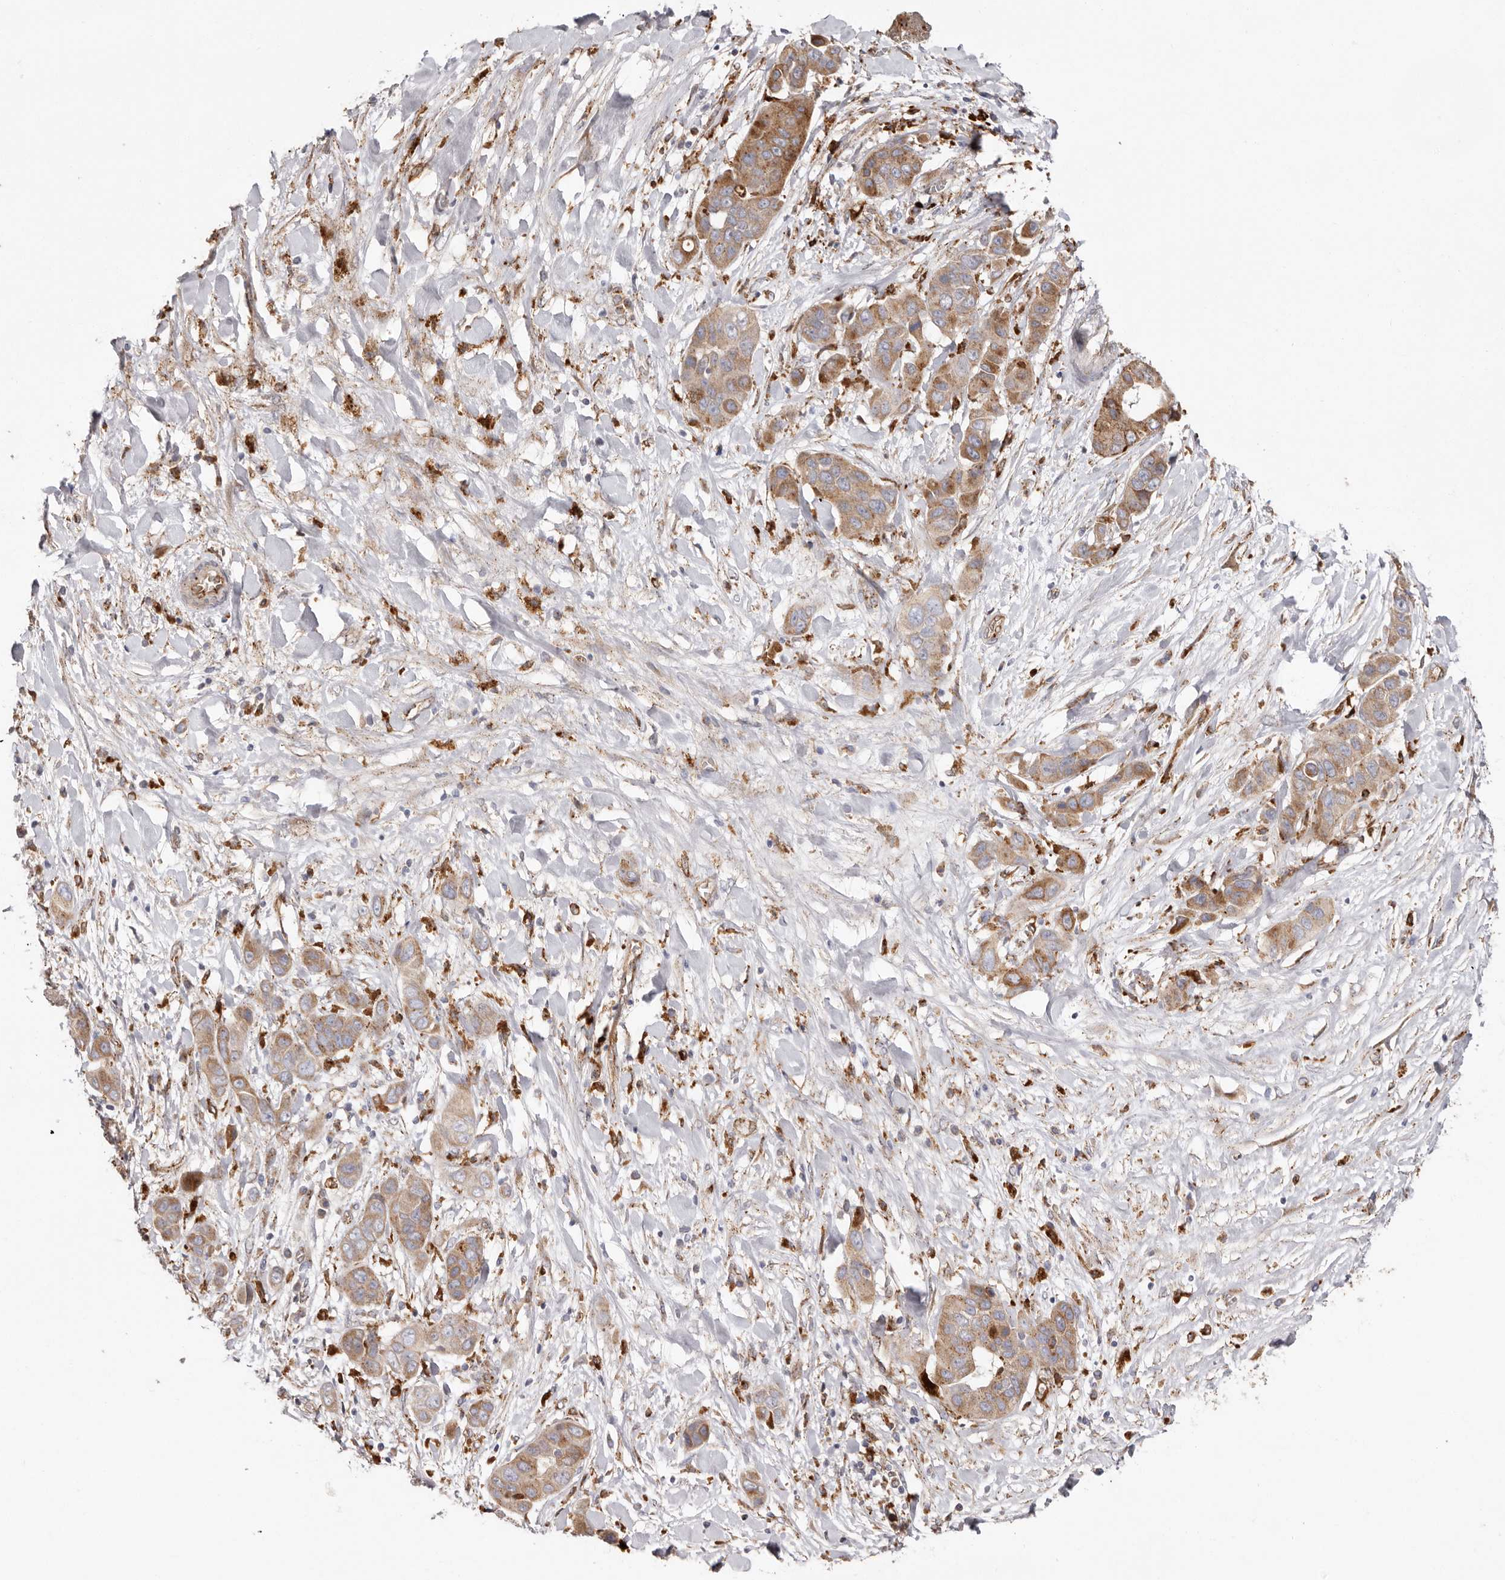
{"staining": {"intensity": "moderate", "quantity": ">75%", "location": "cytoplasmic/membranous"}, "tissue": "liver cancer", "cell_type": "Tumor cells", "image_type": "cancer", "snomed": [{"axis": "morphology", "description": "Cholangiocarcinoma"}, {"axis": "topography", "description": "Liver"}], "caption": "Protein analysis of liver cholangiocarcinoma tissue shows moderate cytoplasmic/membranous positivity in approximately >75% of tumor cells.", "gene": "GRN", "patient": {"sex": "female", "age": 52}}